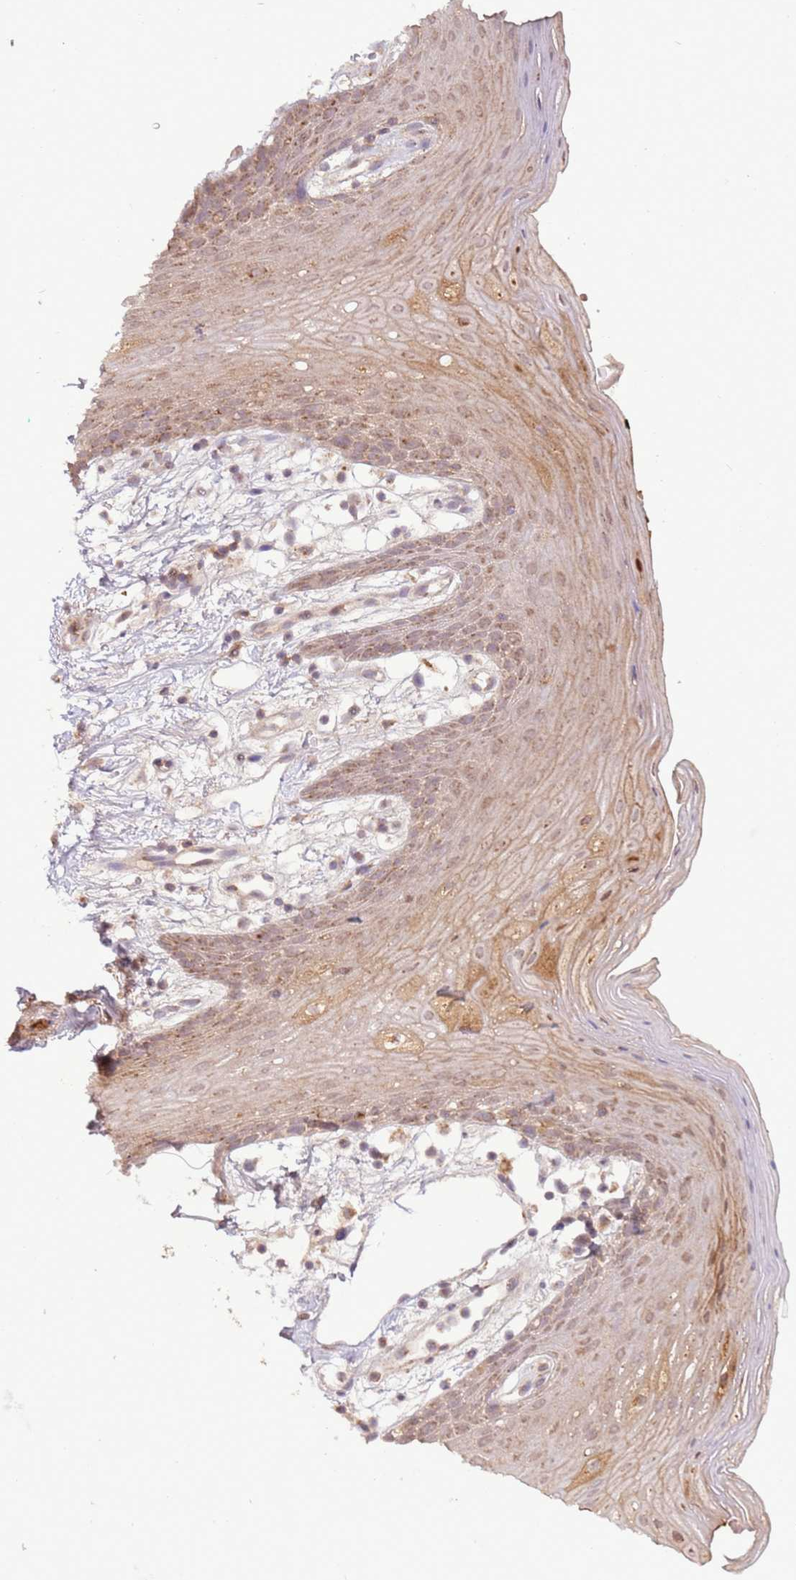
{"staining": {"intensity": "moderate", "quantity": ">75%", "location": "cytoplasmic/membranous,nuclear"}, "tissue": "oral mucosa", "cell_type": "Squamous epithelial cells", "image_type": "normal", "snomed": [{"axis": "morphology", "description": "Normal tissue, NOS"}, {"axis": "topography", "description": "Oral tissue"}, {"axis": "topography", "description": "Tounge, NOS"}], "caption": "DAB (3,3'-diaminobenzidine) immunohistochemical staining of normal oral mucosa reveals moderate cytoplasmic/membranous,nuclear protein positivity in about >75% of squamous epithelial cells.", "gene": "ZNF624", "patient": {"sex": "female", "age": 59}}